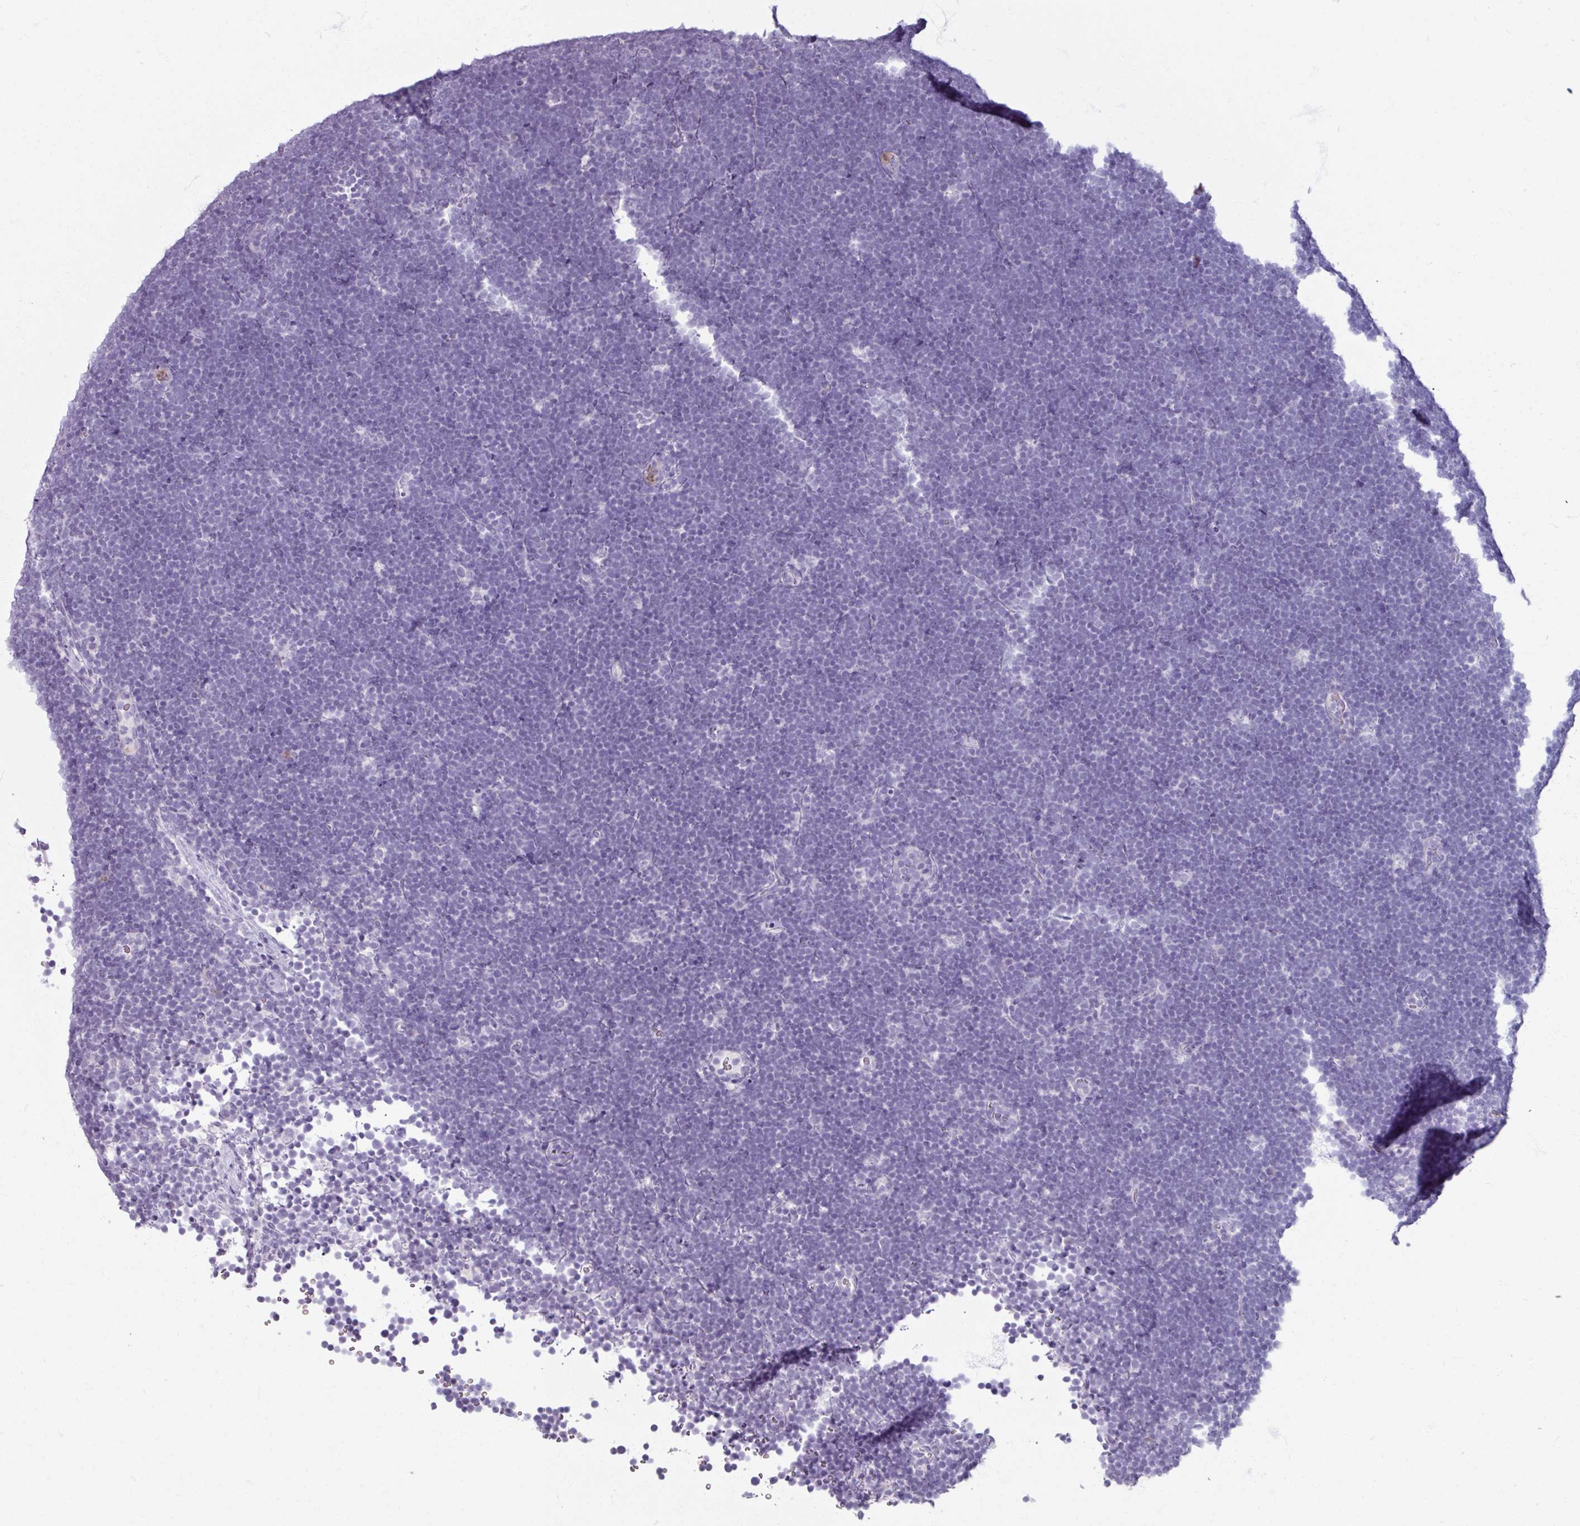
{"staining": {"intensity": "negative", "quantity": "none", "location": "none"}, "tissue": "lymphoma", "cell_type": "Tumor cells", "image_type": "cancer", "snomed": [{"axis": "morphology", "description": "Malignant lymphoma, non-Hodgkin's type, High grade"}, {"axis": "topography", "description": "Lymph node"}], "caption": "DAB immunohistochemical staining of malignant lymphoma, non-Hodgkin's type (high-grade) displays no significant staining in tumor cells. (Brightfield microscopy of DAB IHC at high magnification).", "gene": "ARG1", "patient": {"sex": "male", "age": 13}}